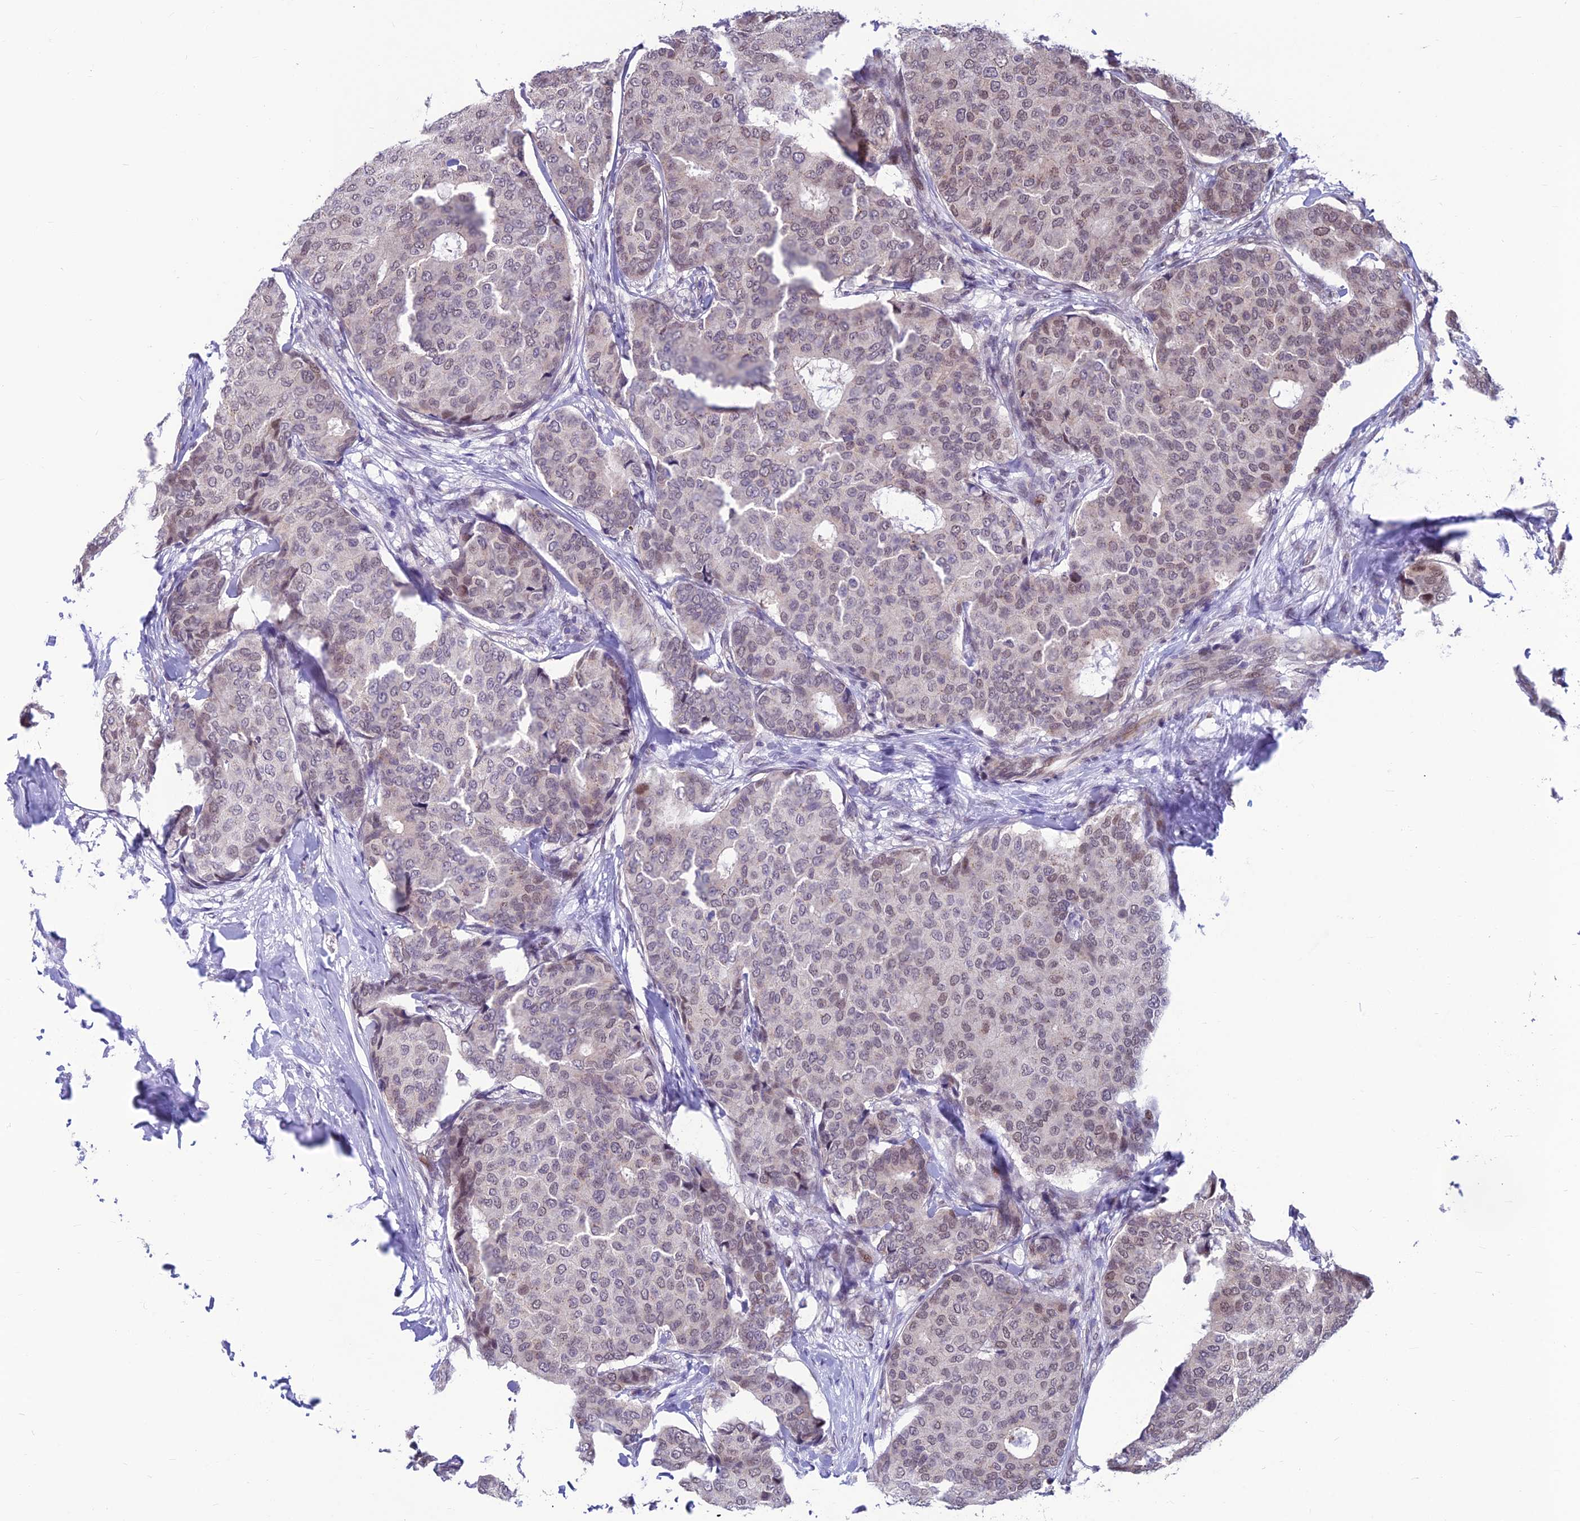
{"staining": {"intensity": "weak", "quantity": "<25%", "location": "nuclear"}, "tissue": "breast cancer", "cell_type": "Tumor cells", "image_type": "cancer", "snomed": [{"axis": "morphology", "description": "Duct carcinoma"}, {"axis": "topography", "description": "Breast"}], "caption": "DAB (3,3'-diaminobenzidine) immunohistochemical staining of breast cancer (infiltrating ductal carcinoma) exhibits no significant expression in tumor cells.", "gene": "KIAA1191", "patient": {"sex": "female", "age": 75}}